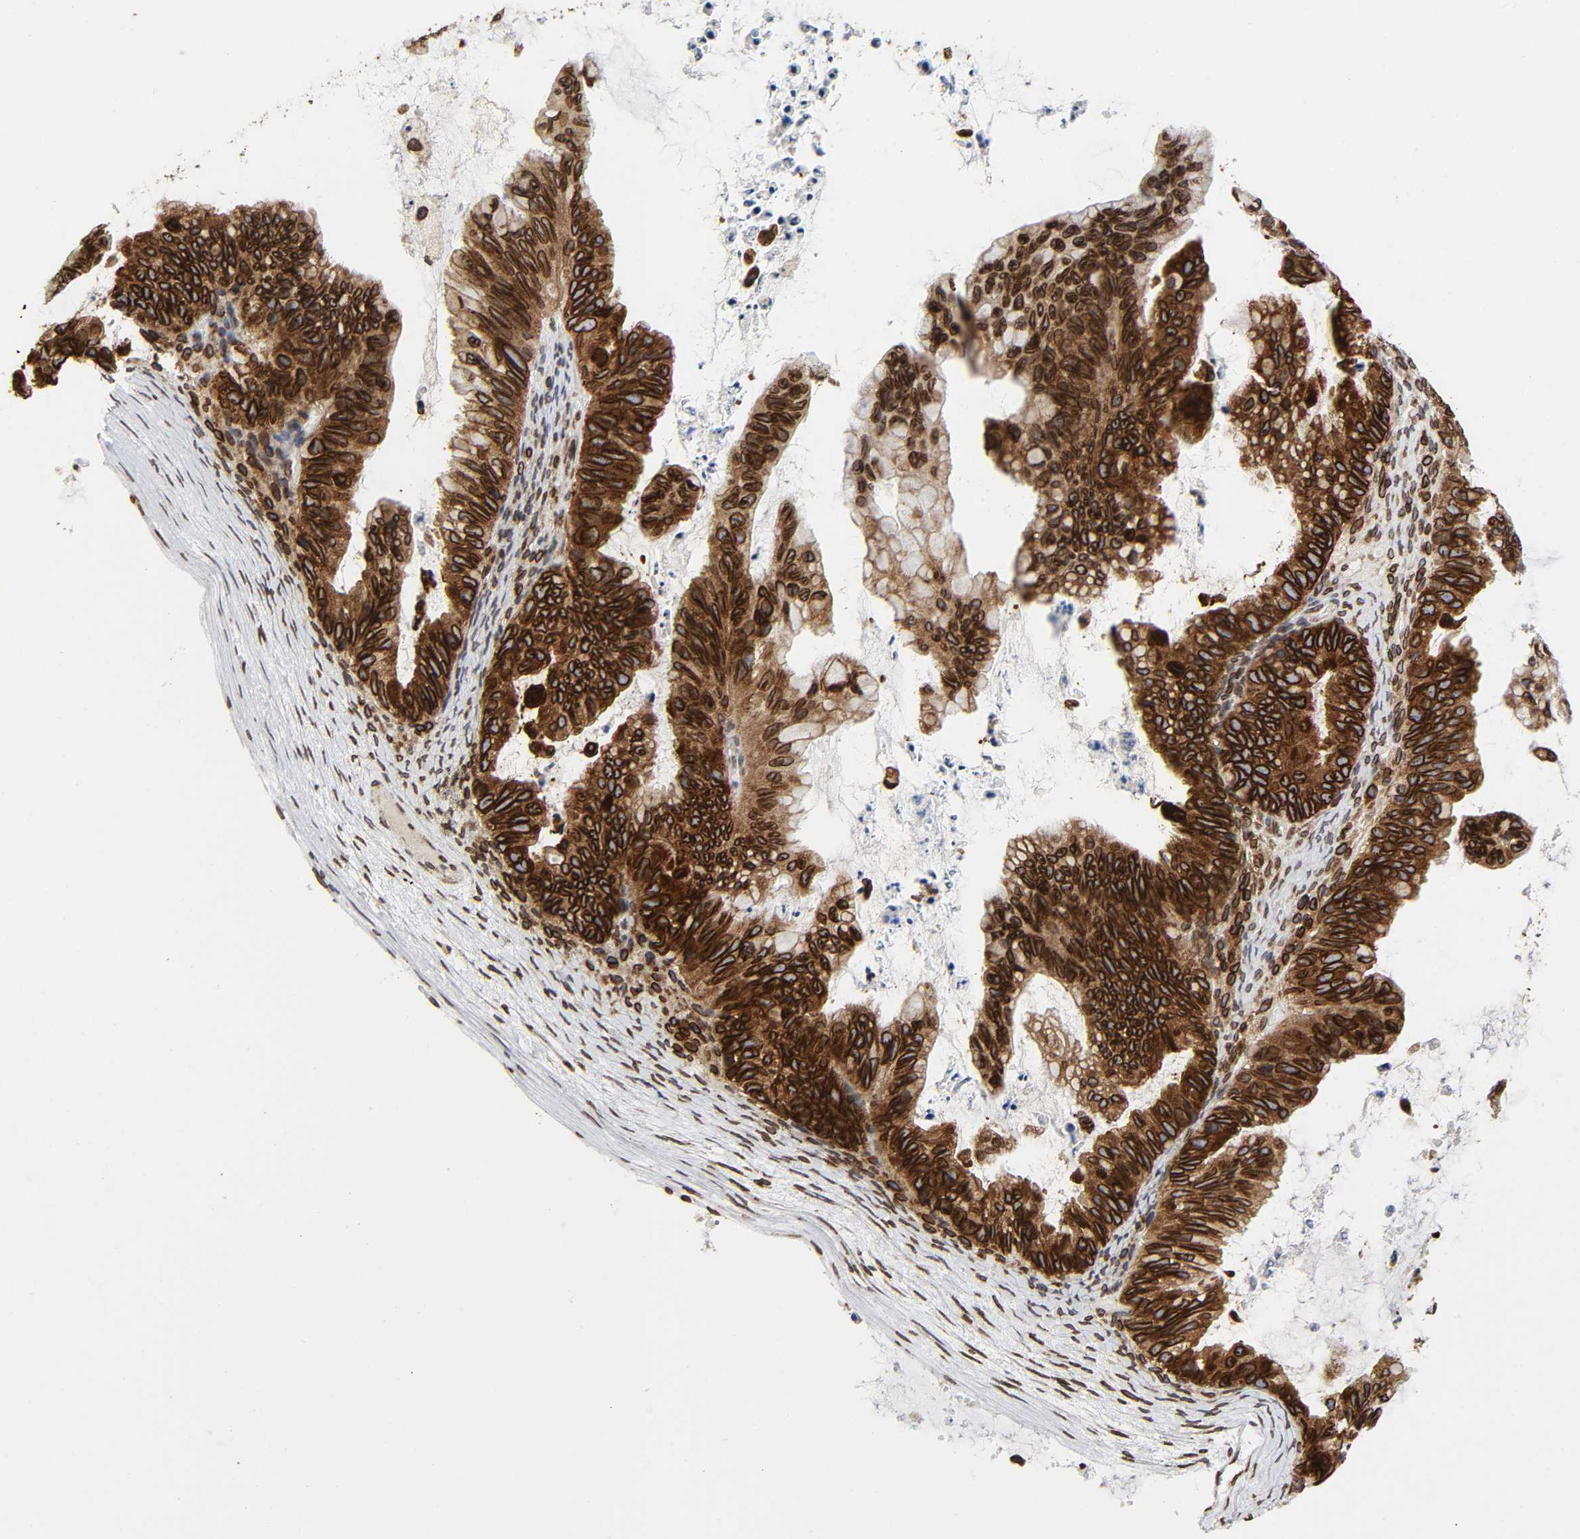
{"staining": {"intensity": "strong", "quantity": ">75%", "location": "cytoplasmic/membranous,nuclear"}, "tissue": "ovarian cancer", "cell_type": "Tumor cells", "image_type": "cancer", "snomed": [{"axis": "morphology", "description": "Cystadenocarcinoma, mucinous, NOS"}, {"axis": "topography", "description": "Ovary"}], "caption": "Immunohistochemical staining of human ovarian mucinous cystadenocarcinoma reveals high levels of strong cytoplasmic/membranous and nuclear protein expression in approximately >75% of tumor cells.", "gene": "RANGAP1", "patient": {"sex": "female", "age": 36}}